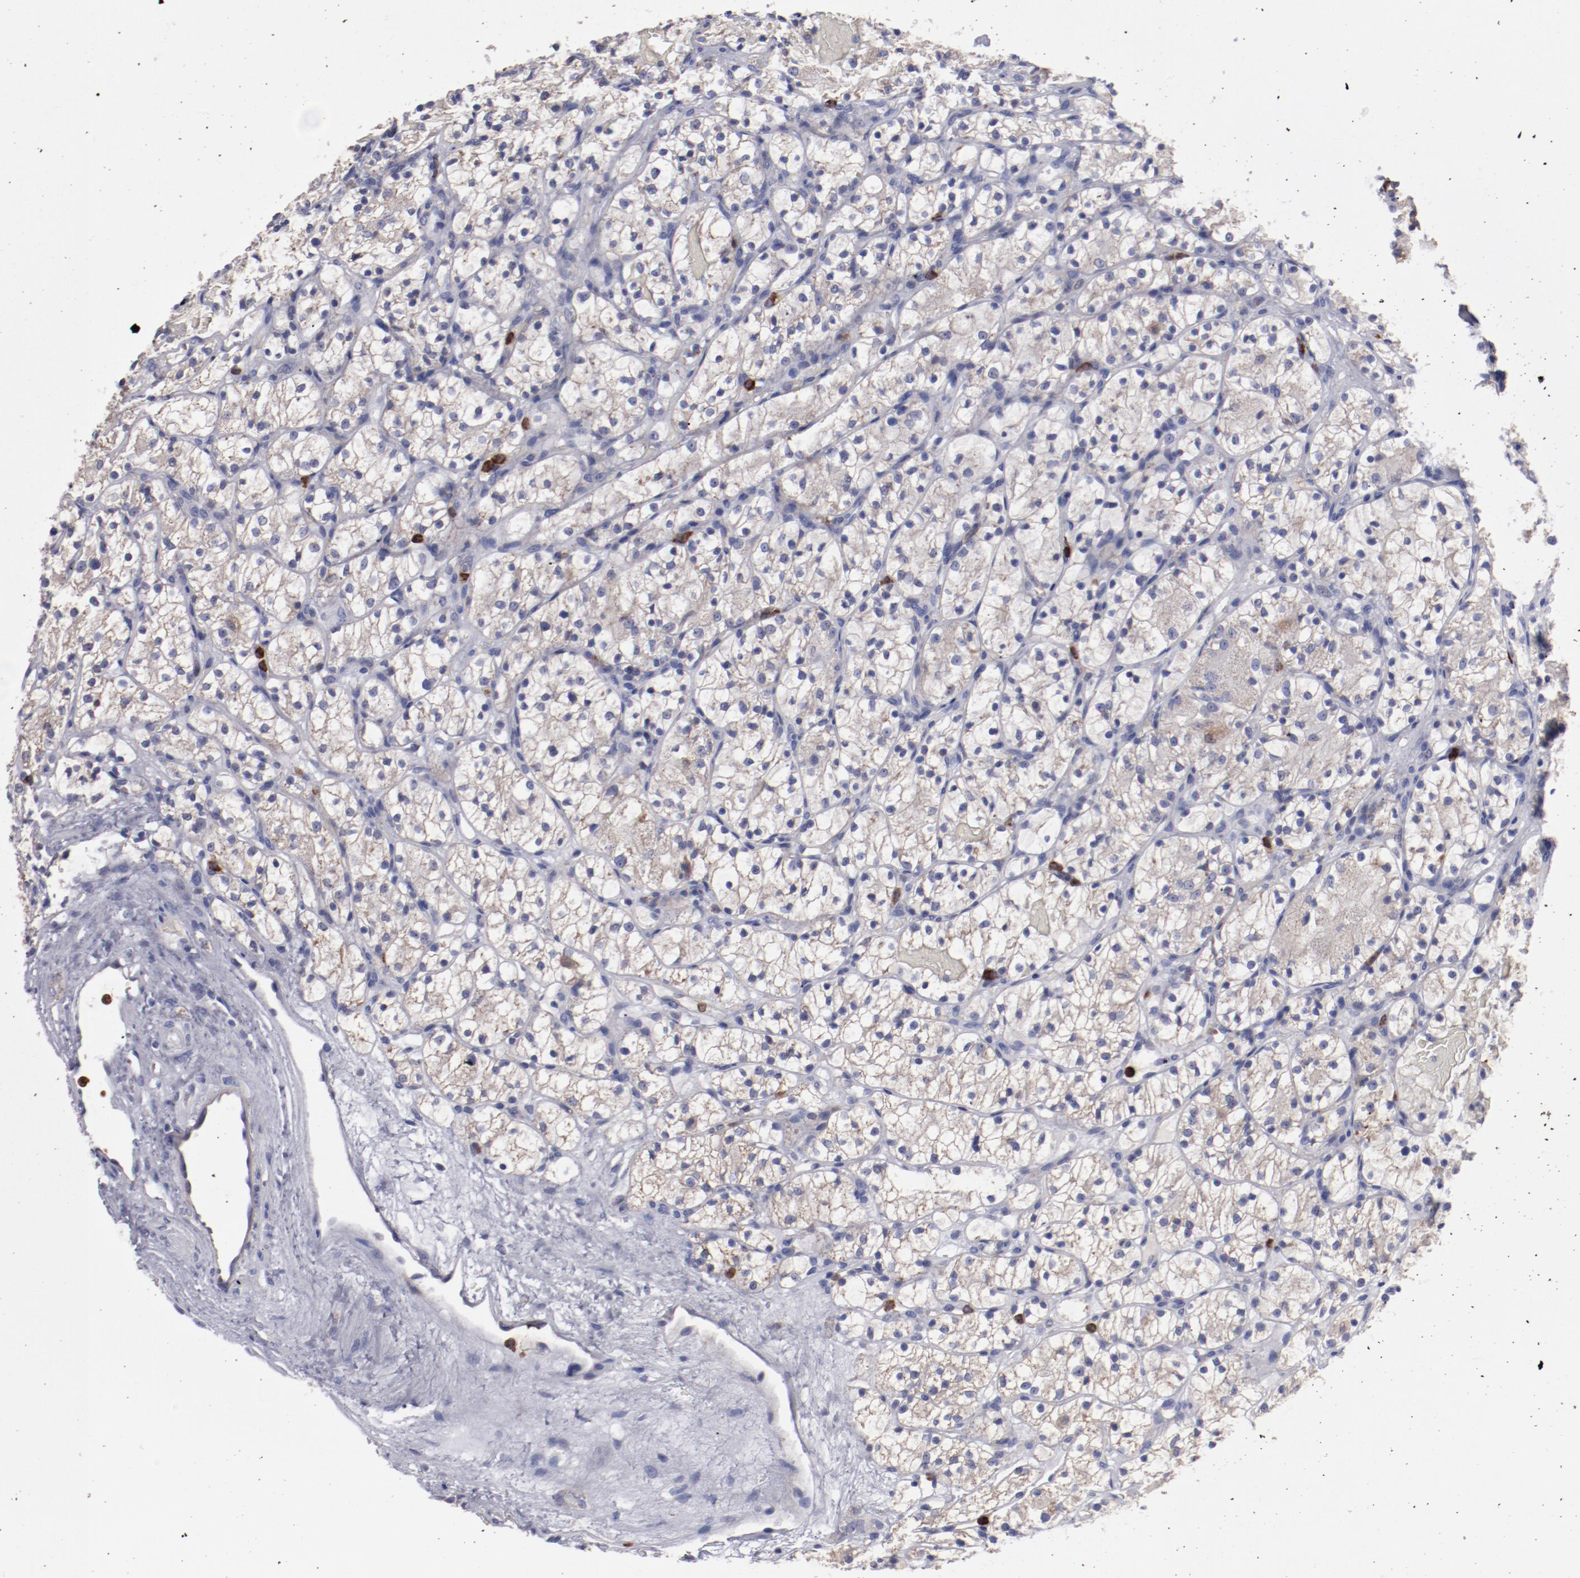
{"staining": {"intensity": "weak", "quantity": "<25%", "location": "cytoplasmic/membranous"}, "tissue": "renal cancer", "cell_type": "Tumor cells", "image_type": "cancer", "snomed": [{"axis": "morphology", "description": "Adenocarcinoma, NOS"}, {"axis": "topography", "description": "Kidney"}], "caption": "Immunohistochemical staining of adenocarcinoma (renal) demonstrates no significant expression in tumor cells.", "gene": "FGR", "patient": {"sex": "female", "age": 60}}